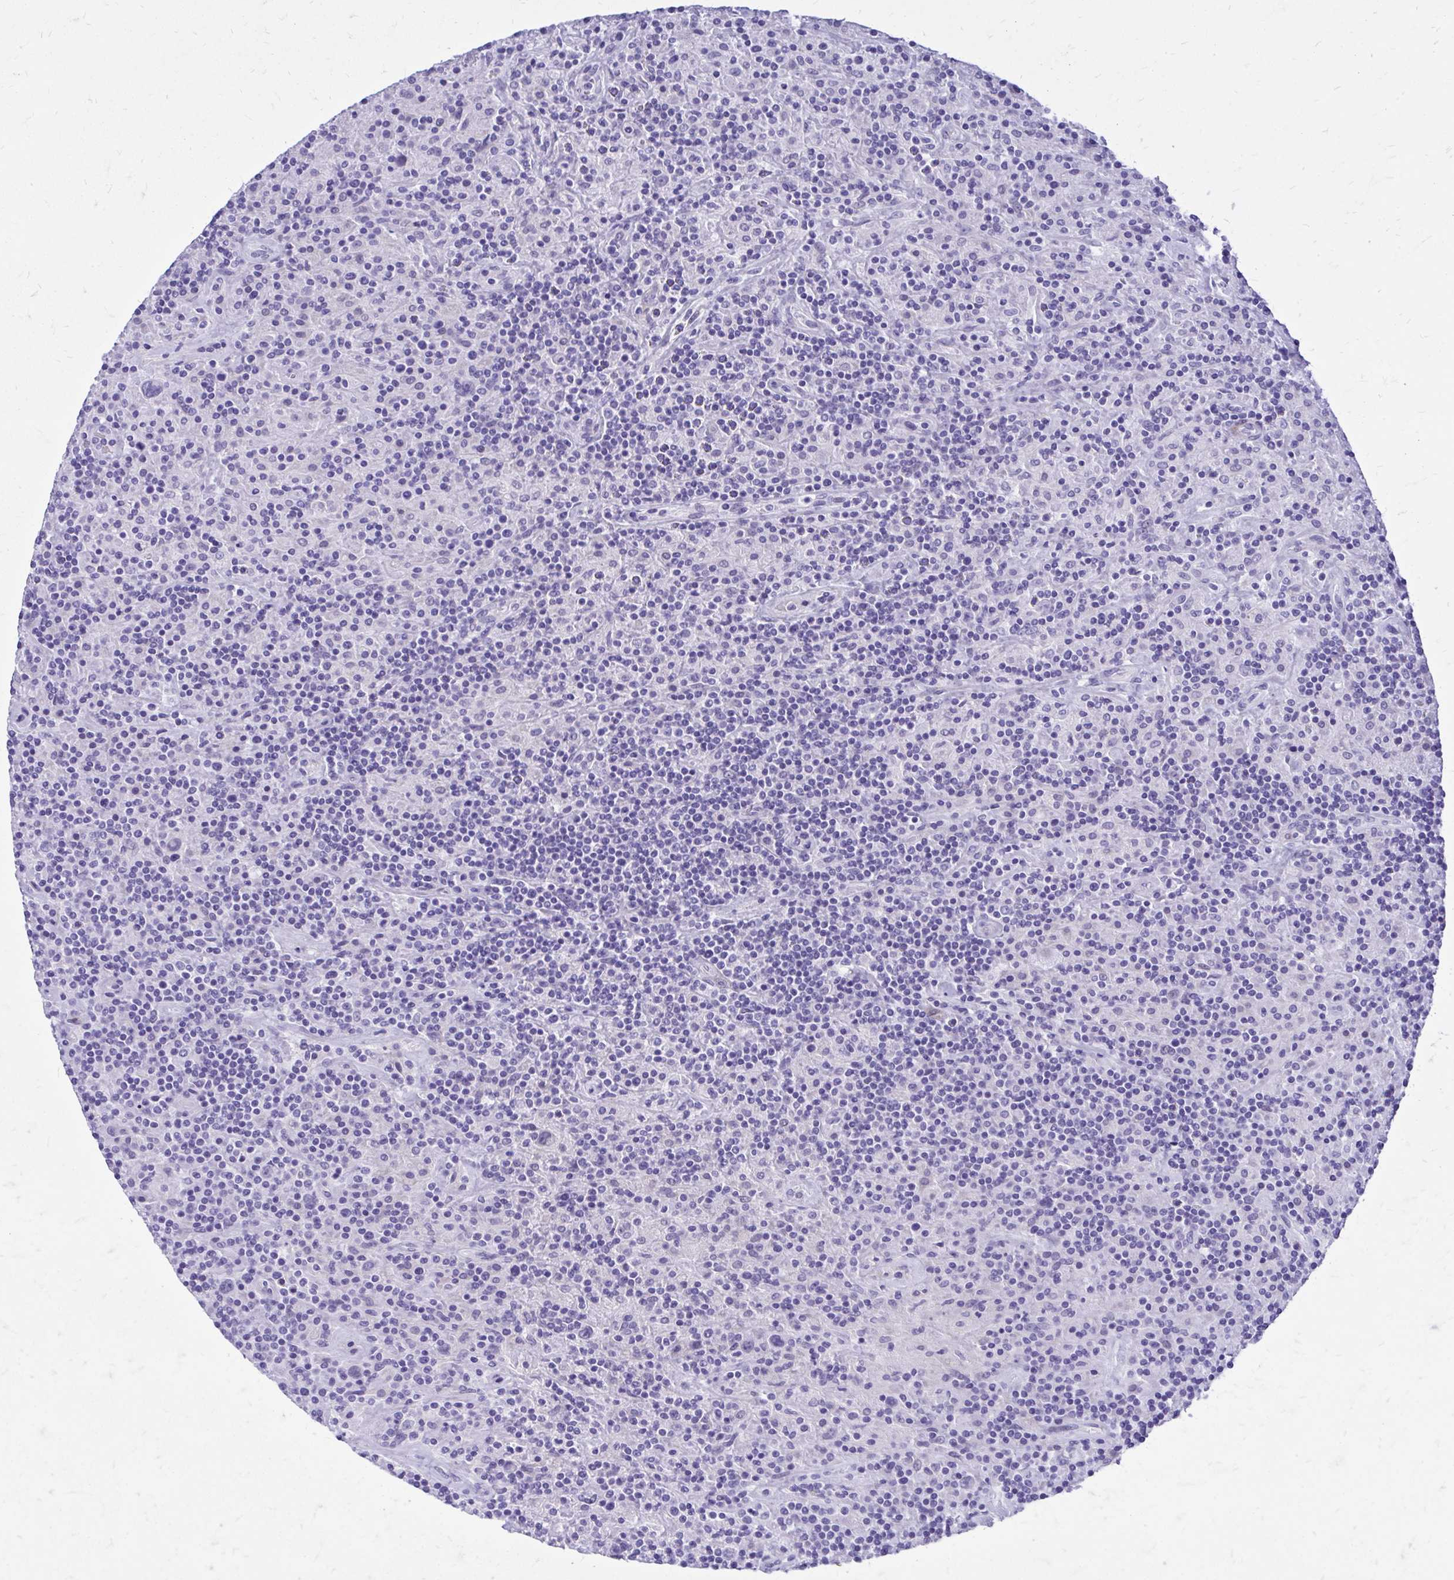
{"staining": {"intensity": "negative", "quantity": "none", "location": "none"}, "tissue": "lymphoma", "cell_type": "Tumor cells", "image_type": "cancer", "snomed": [{"axis": "morphology", "description": "Hodgkin's disease, NOS"}, {"axis": "topography", "description": "Lymph node"}], "caption": "Hodgkin's disease stained for a protein using IHC demonstrates no positivity tumor cells.", "gene": "EPB41L1", "patient": {"sex": "male", "age": 70}}